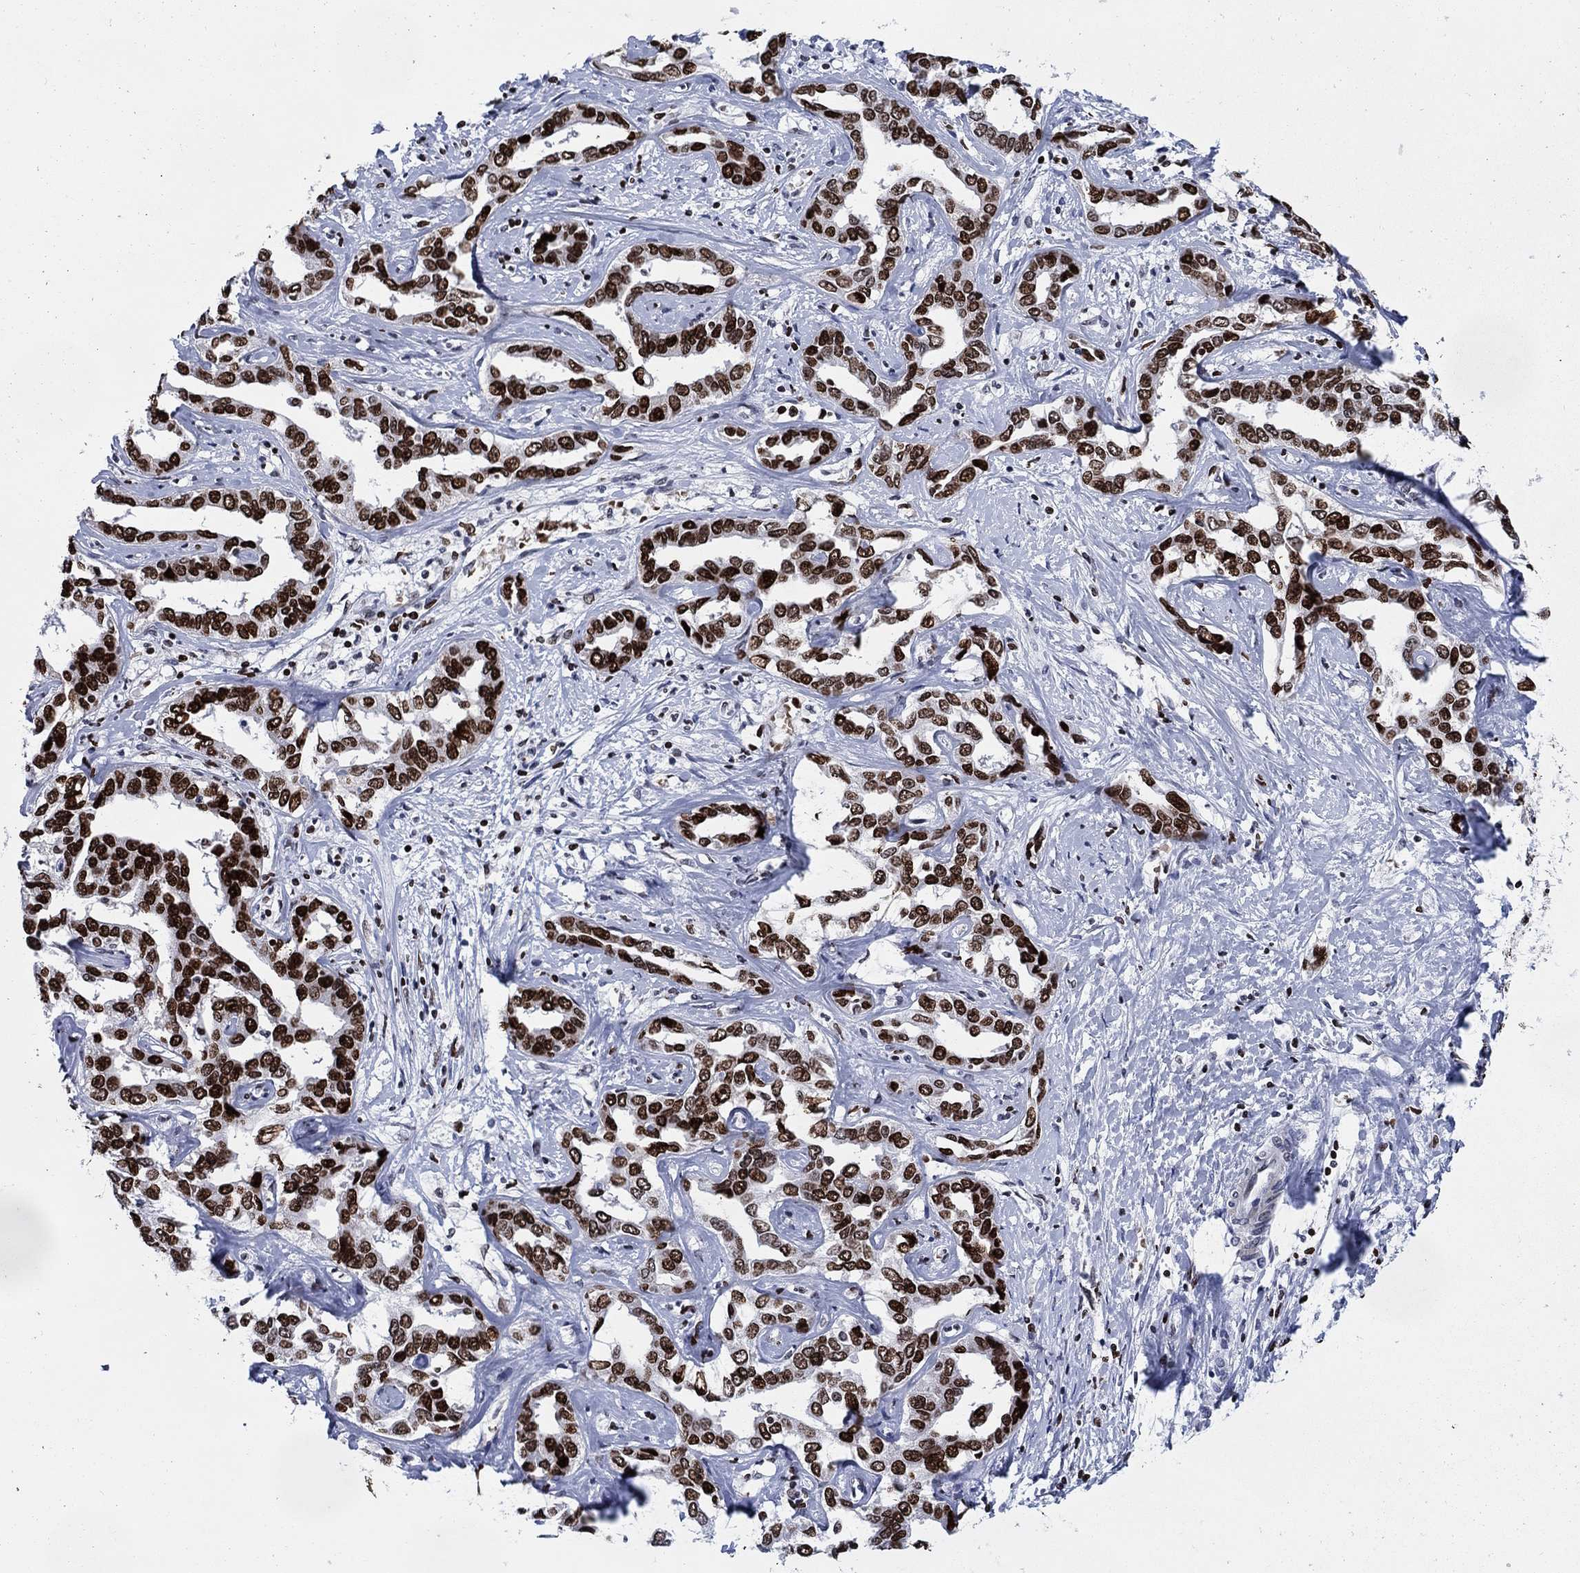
{"staining": {"intensity": "strong", "quantity": ">75%", "location": "nuclear"}, "tissue": "liver cancer", "cell_type": "Tumor cells", "image_type": "cancer", "snomed": [{"axis": "morphology", "description": "Cholangiocarcinoma"}, {"axis": "topography", "description": "Liver"}], "caption": "Liver cancer stained with a brown dye demonstrates strong nuclear positive positivity in about >75% of tumor cells.", "gene": "HMGA1", "patient": {"sex": "male", "age": 59}}